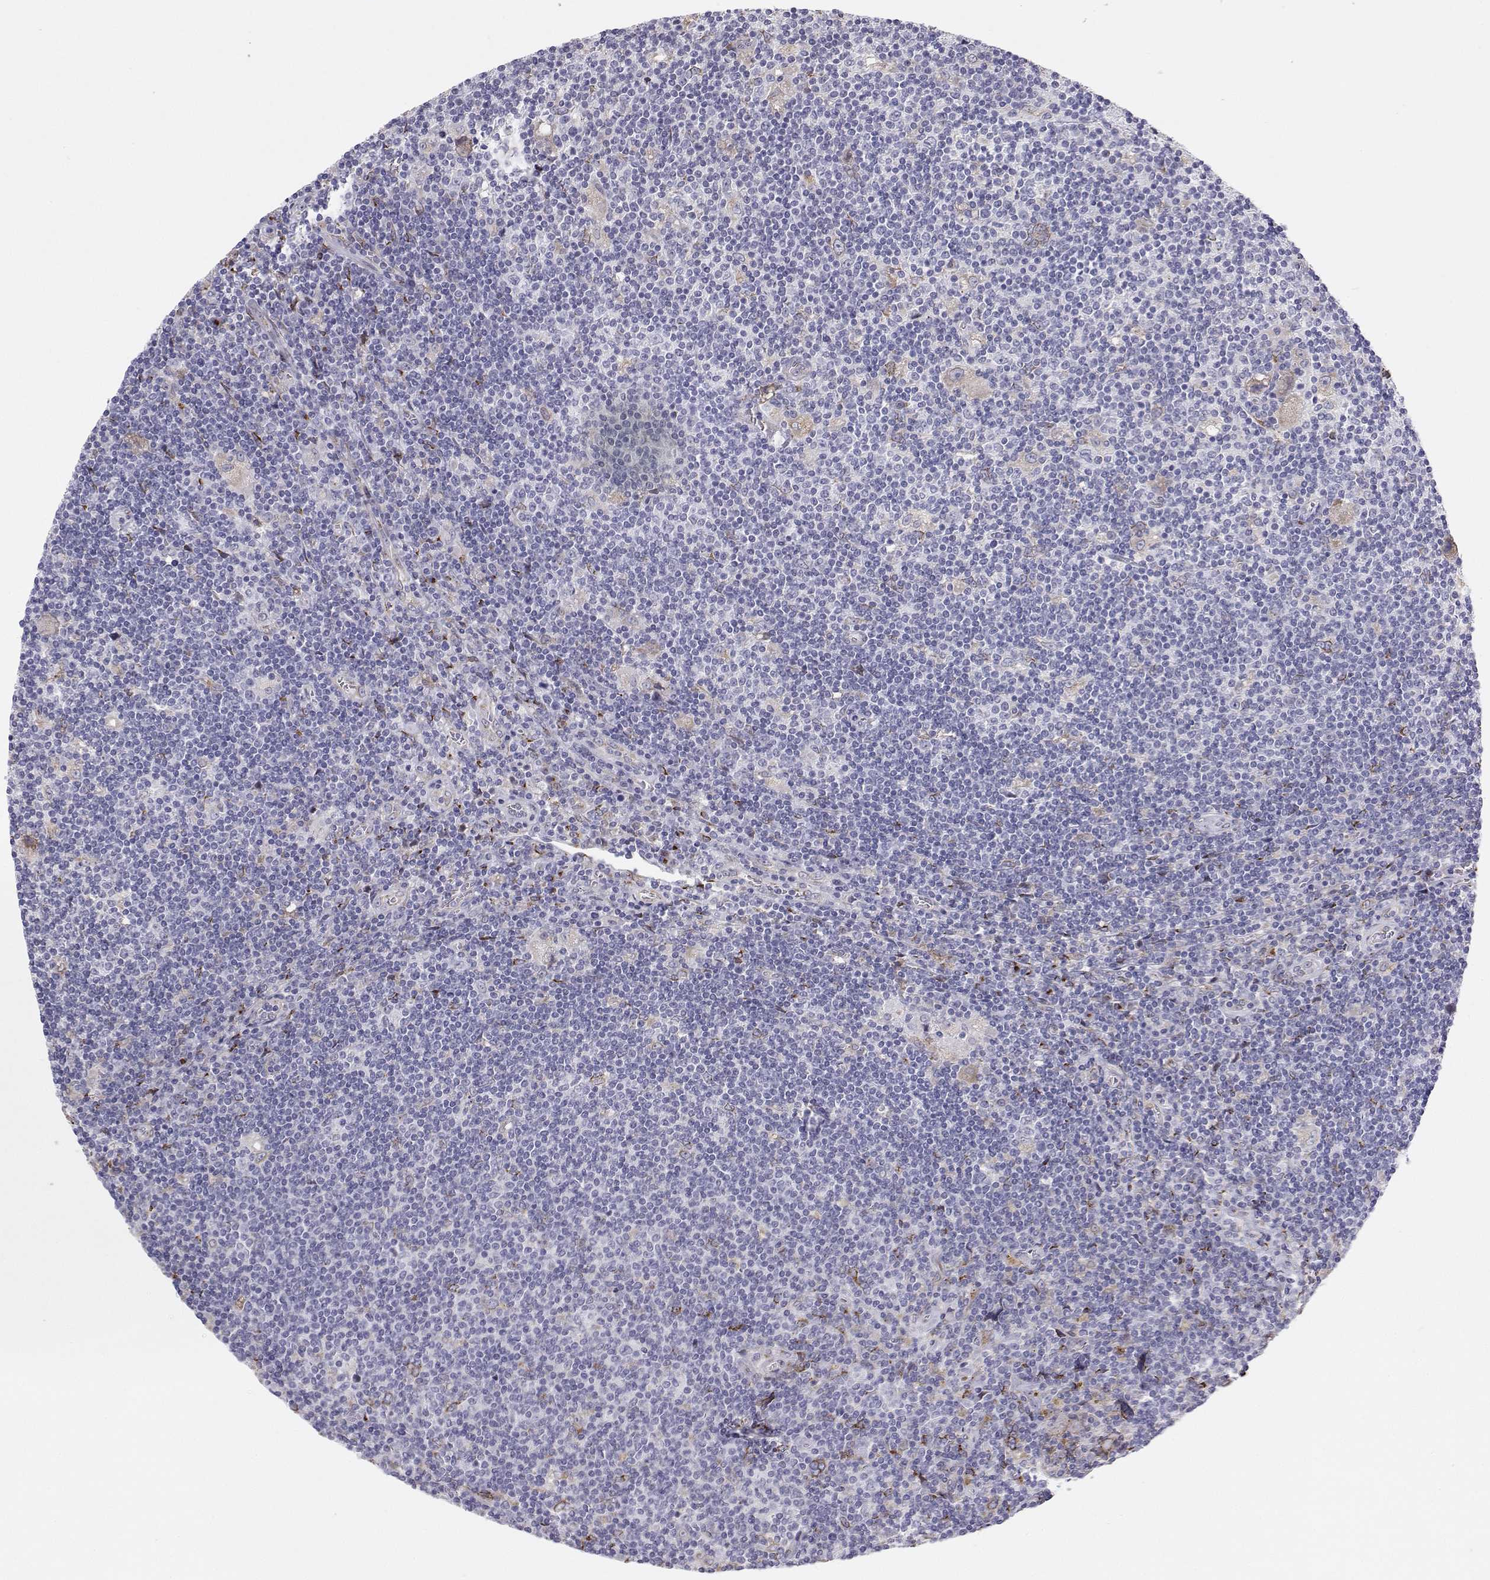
{"staining": {"intensity": "negative", "quantity": "none", "location": "none"}, "tissue": "lymphoma", "cell_type": "Tumor cells", "image_type": "cancer", "snomed": [{"axis": "morphology", "description": "Hodgkin's disease, NOS"}, {"axis": "topography", "description": "Lymph node"}], "caption": "High magnification brightfield microscopy of lymphoma stained with DAB (brown) and counterstained with hematoxylin (blue): tumor cells show no significant positivity.", "gene": "STARD13", "patient": {"sex": "male", "age": 40}}